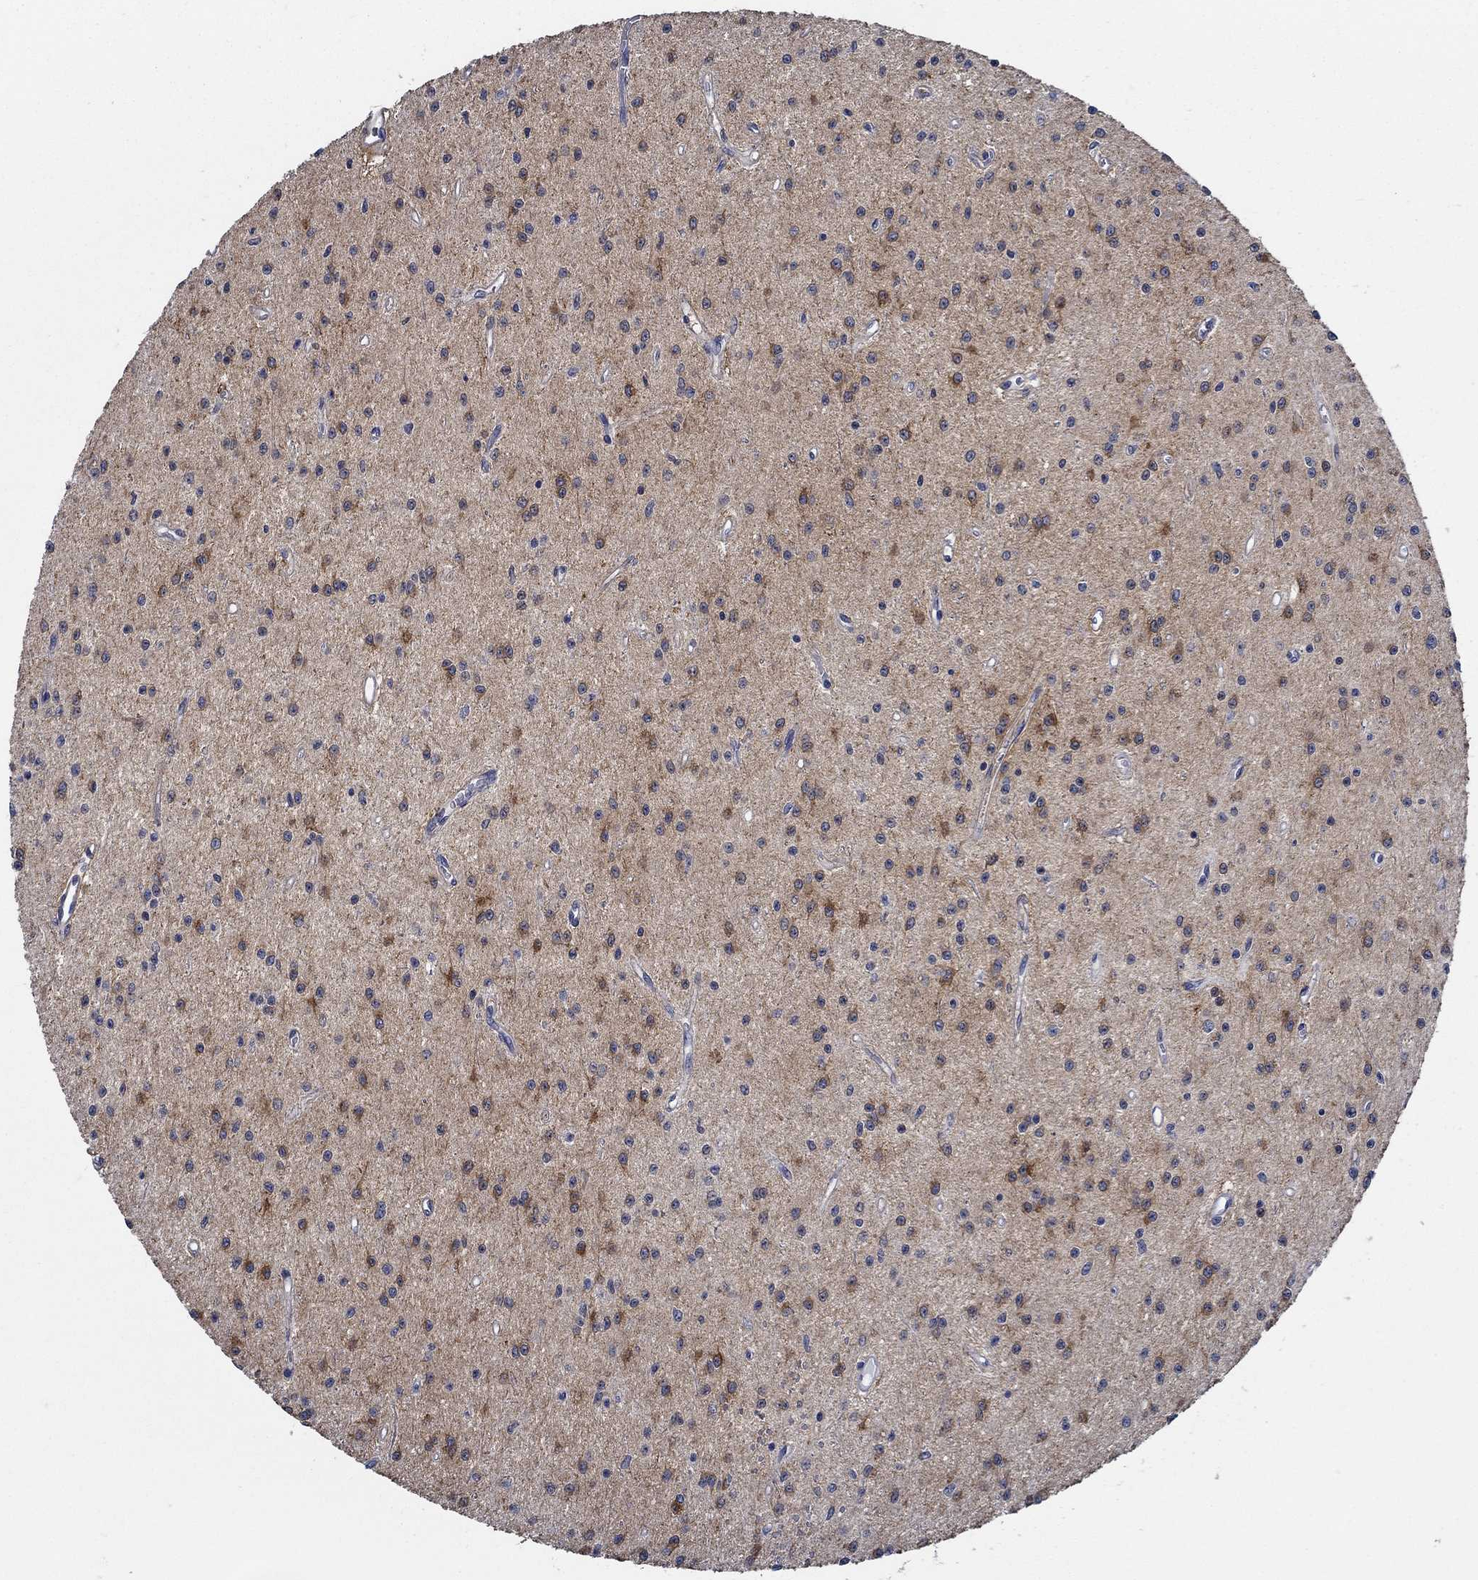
{"staining": {"intensity": "strong", "quantity": "25%-75%", "location": "cytoplasmic/membranous"}, "tissue": "glioma", "cell_type": "Tumor cells", "image_type": "cancer", "snomed": [{"axis": "morphology", "description": "Glioma, malignant, Low grade"}, {"axis": "topography", "description": "Brain"}], "caption": "Protein staining by immunohistochemistry (IHC) demonstrates strong cytoplasmic/membranous expression in approximately 25%-75% of tumor cells in low-grade glioma (malignant).", "gene": "DACT1", "patient": {"sex": "female", "age": 45}}